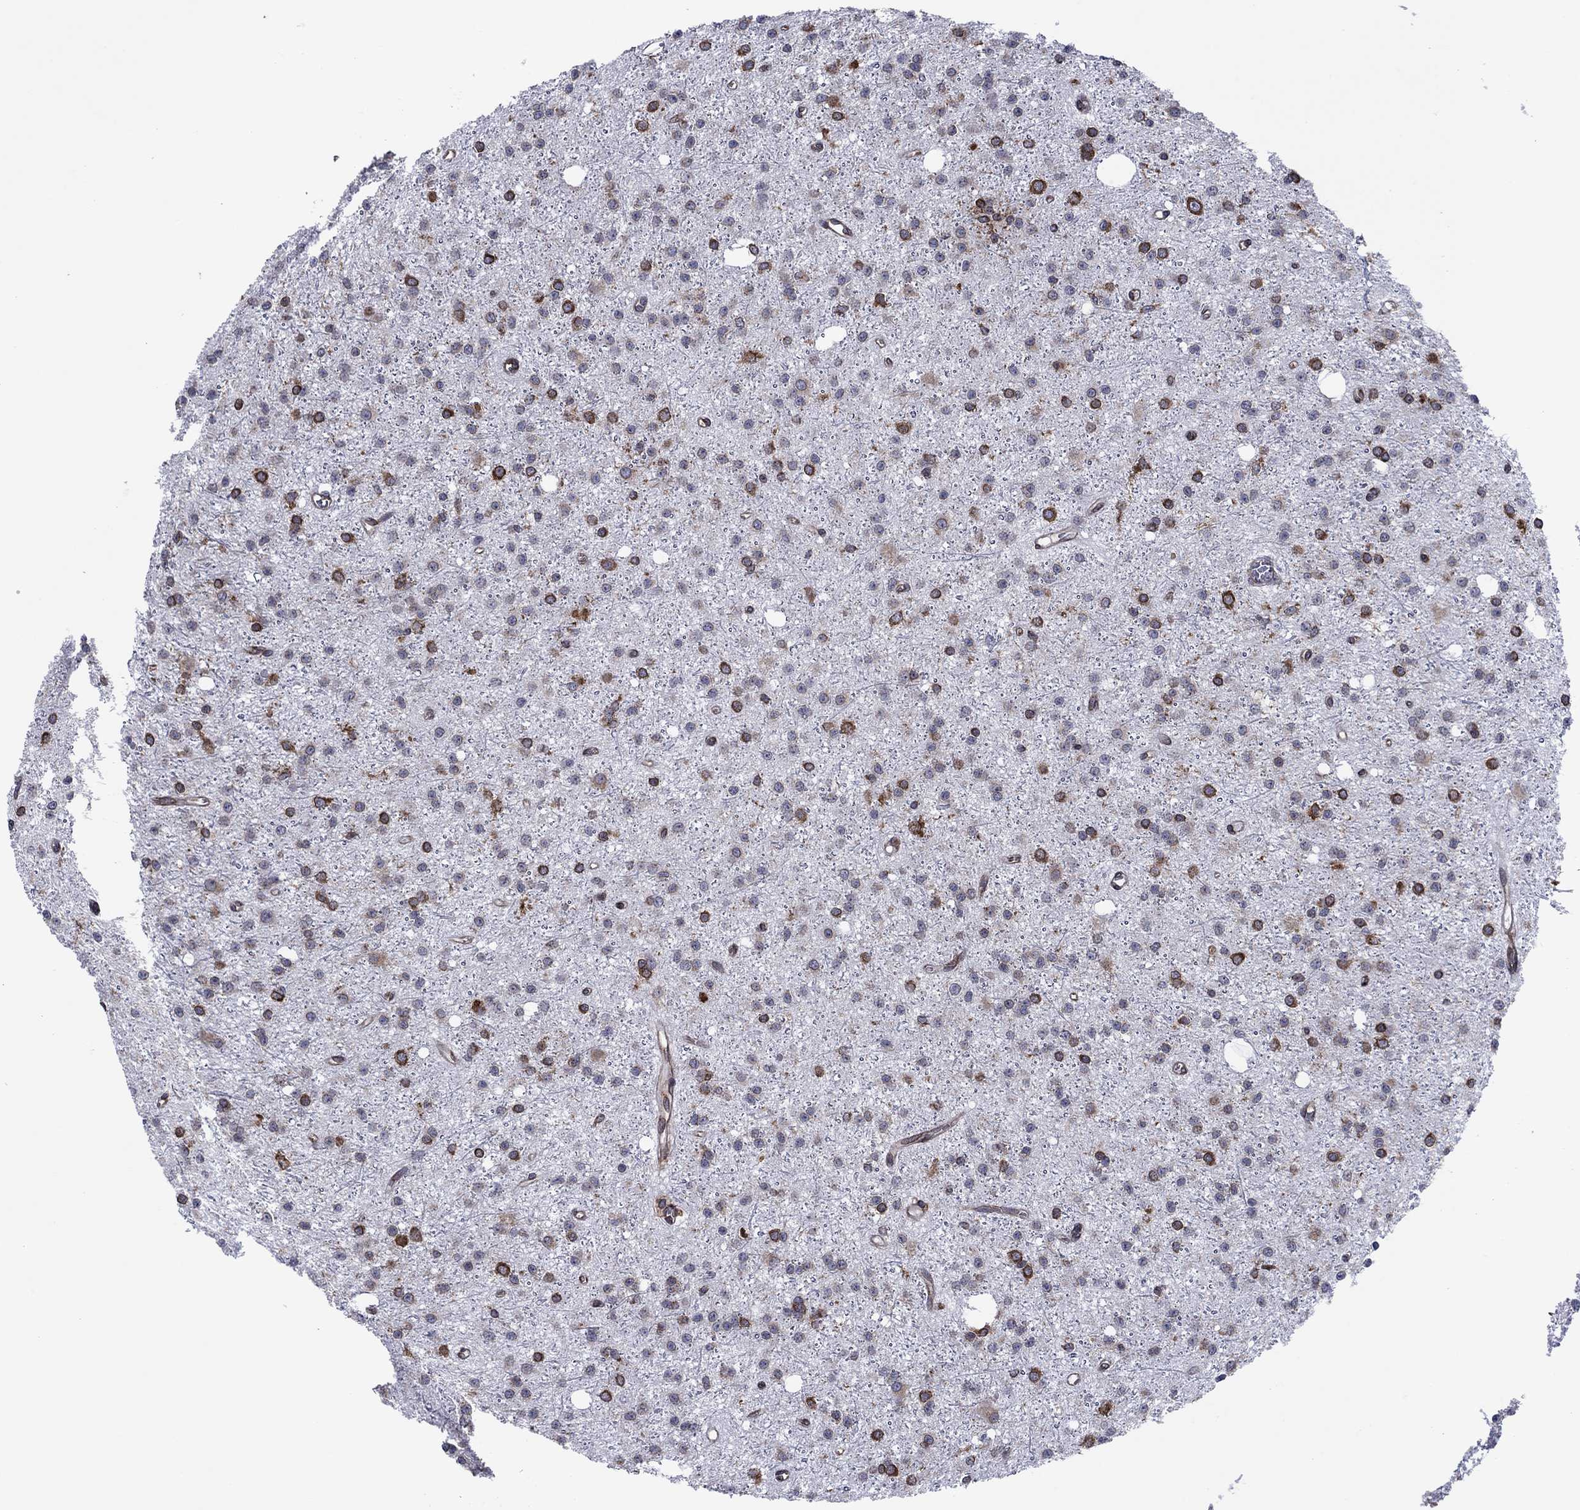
{"staining": {"intensity": "strong", "quantity": "<25%", "location": "cytoplasmic/membranous,nuclear"}, "tissue": "glioma", "cell_type": "Tumor cells", "image_type": "cancer", "snomed": [{"axis": "morphology", "description": "Glioma, malignant, Low grade"}, {"axis": "topography", "description": "Brain"}], "caption": "Glioma stained with DAB (3,3'-diaminobenzidine) IHC exhibits medium levels of strong cytoplasmic/membranous and nuclear staining in approximately <25% of tumor cells. (Stains: DAB (3,3'-diaminobenzidine) in brown, nuclei in blue, Microscopy: brightfield microscopy at high magnification).", "gene": "YBX1", "patient": {"sex": "male", "age": 27}}